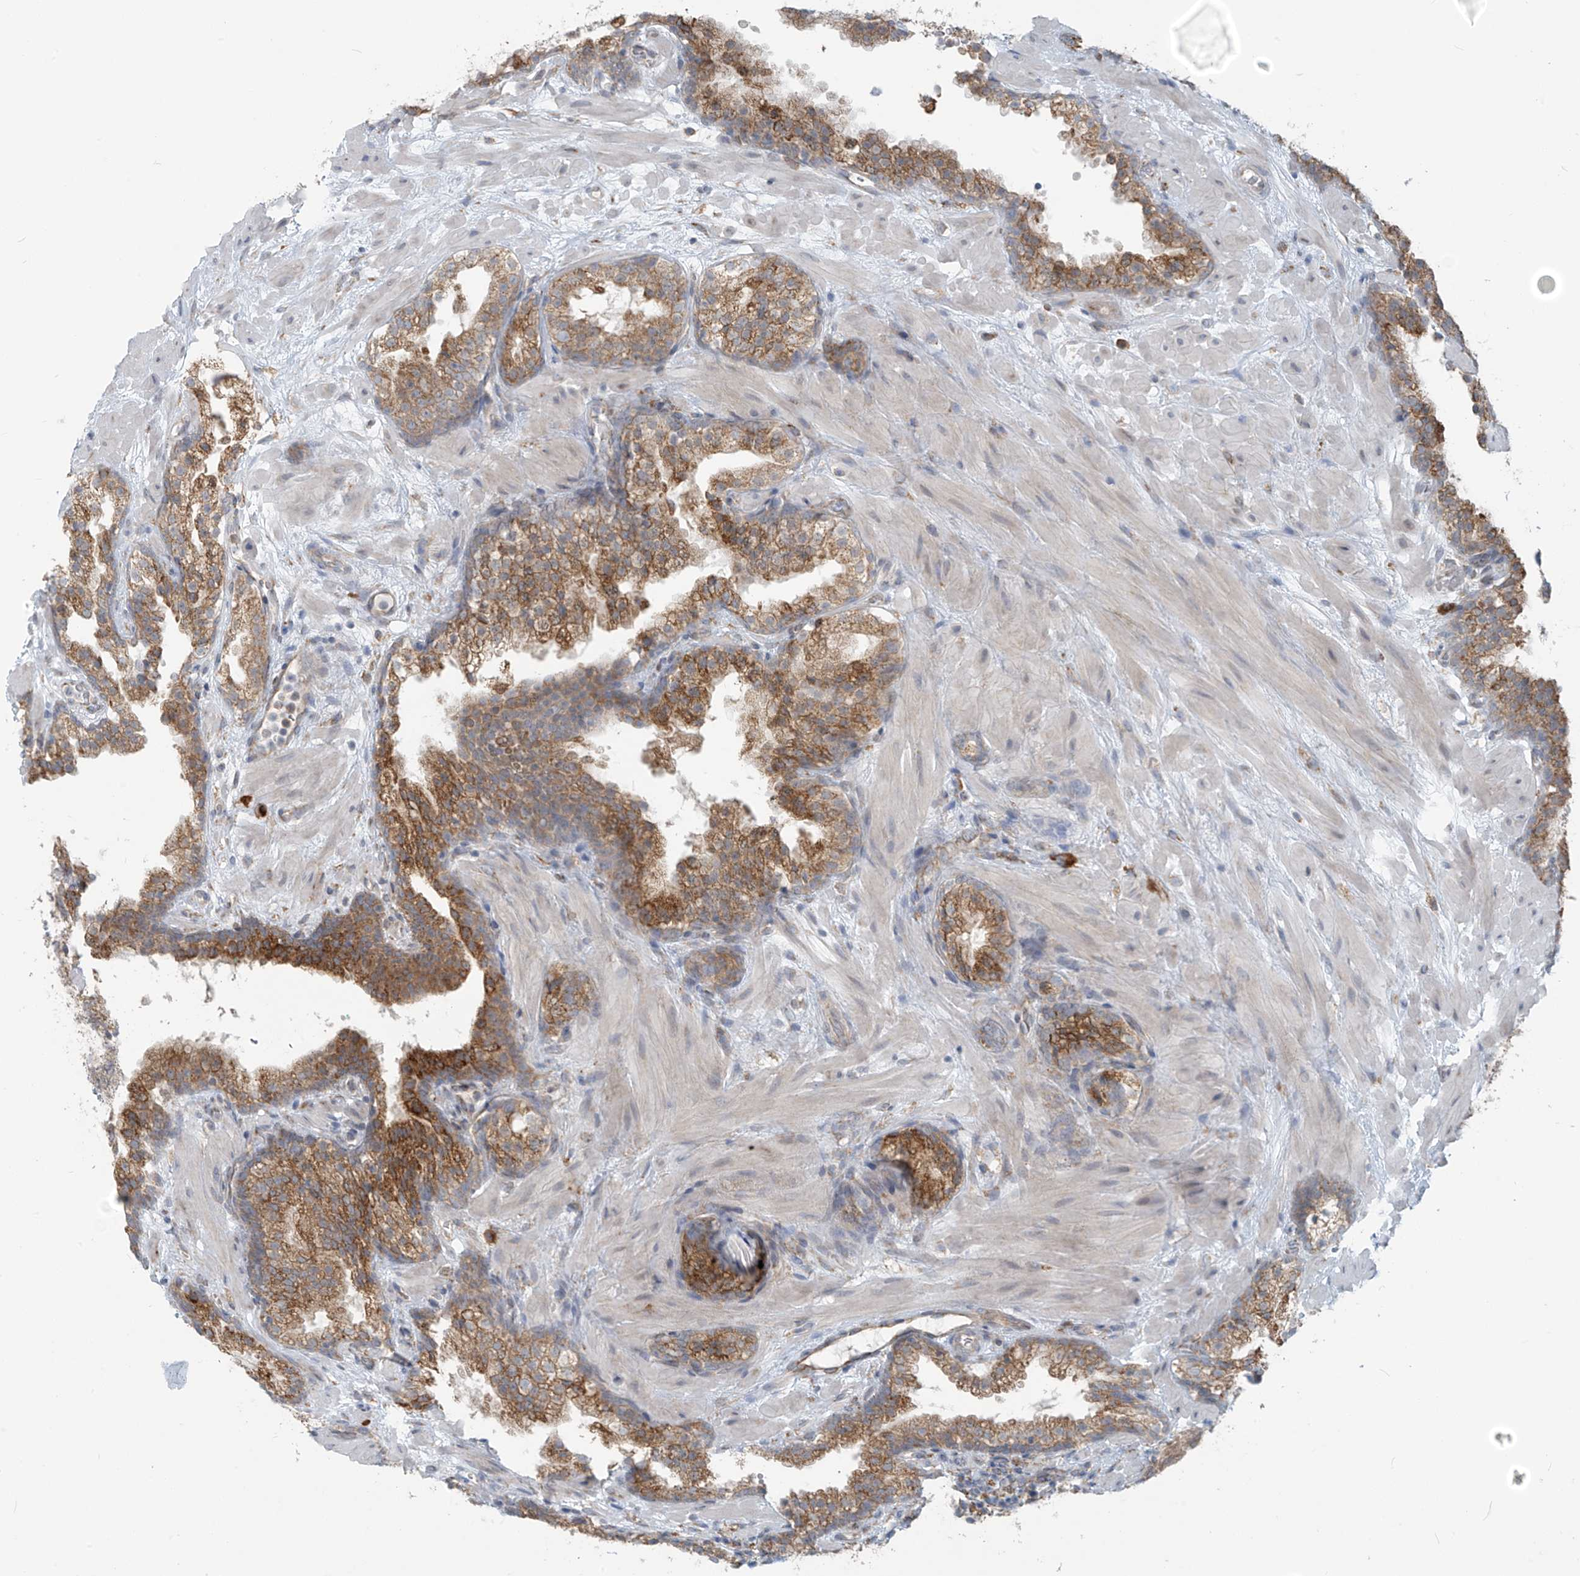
{"staining": {"intensity": "moderate", "quantity": ">75%", "location": "cytoplasmic/membranous"}, "tissue": "prostate cancer", "cell_type": "Tumor cells", "image_type": "cancer", "snomed": [{"axis": "morphology", "description": "Adenocarcinoma, High grade"}, {"axis": "topography", "description": "Prostate"}], "caption": "Human prostate adenocarcinoma (high-grade) stained with a brown dye displays moderate cytoplasmic/membranous positive expression in approximately >75% of tumor cells.", "gene": "KATNIP", "patient": {"sex": "male", "age": 56}}